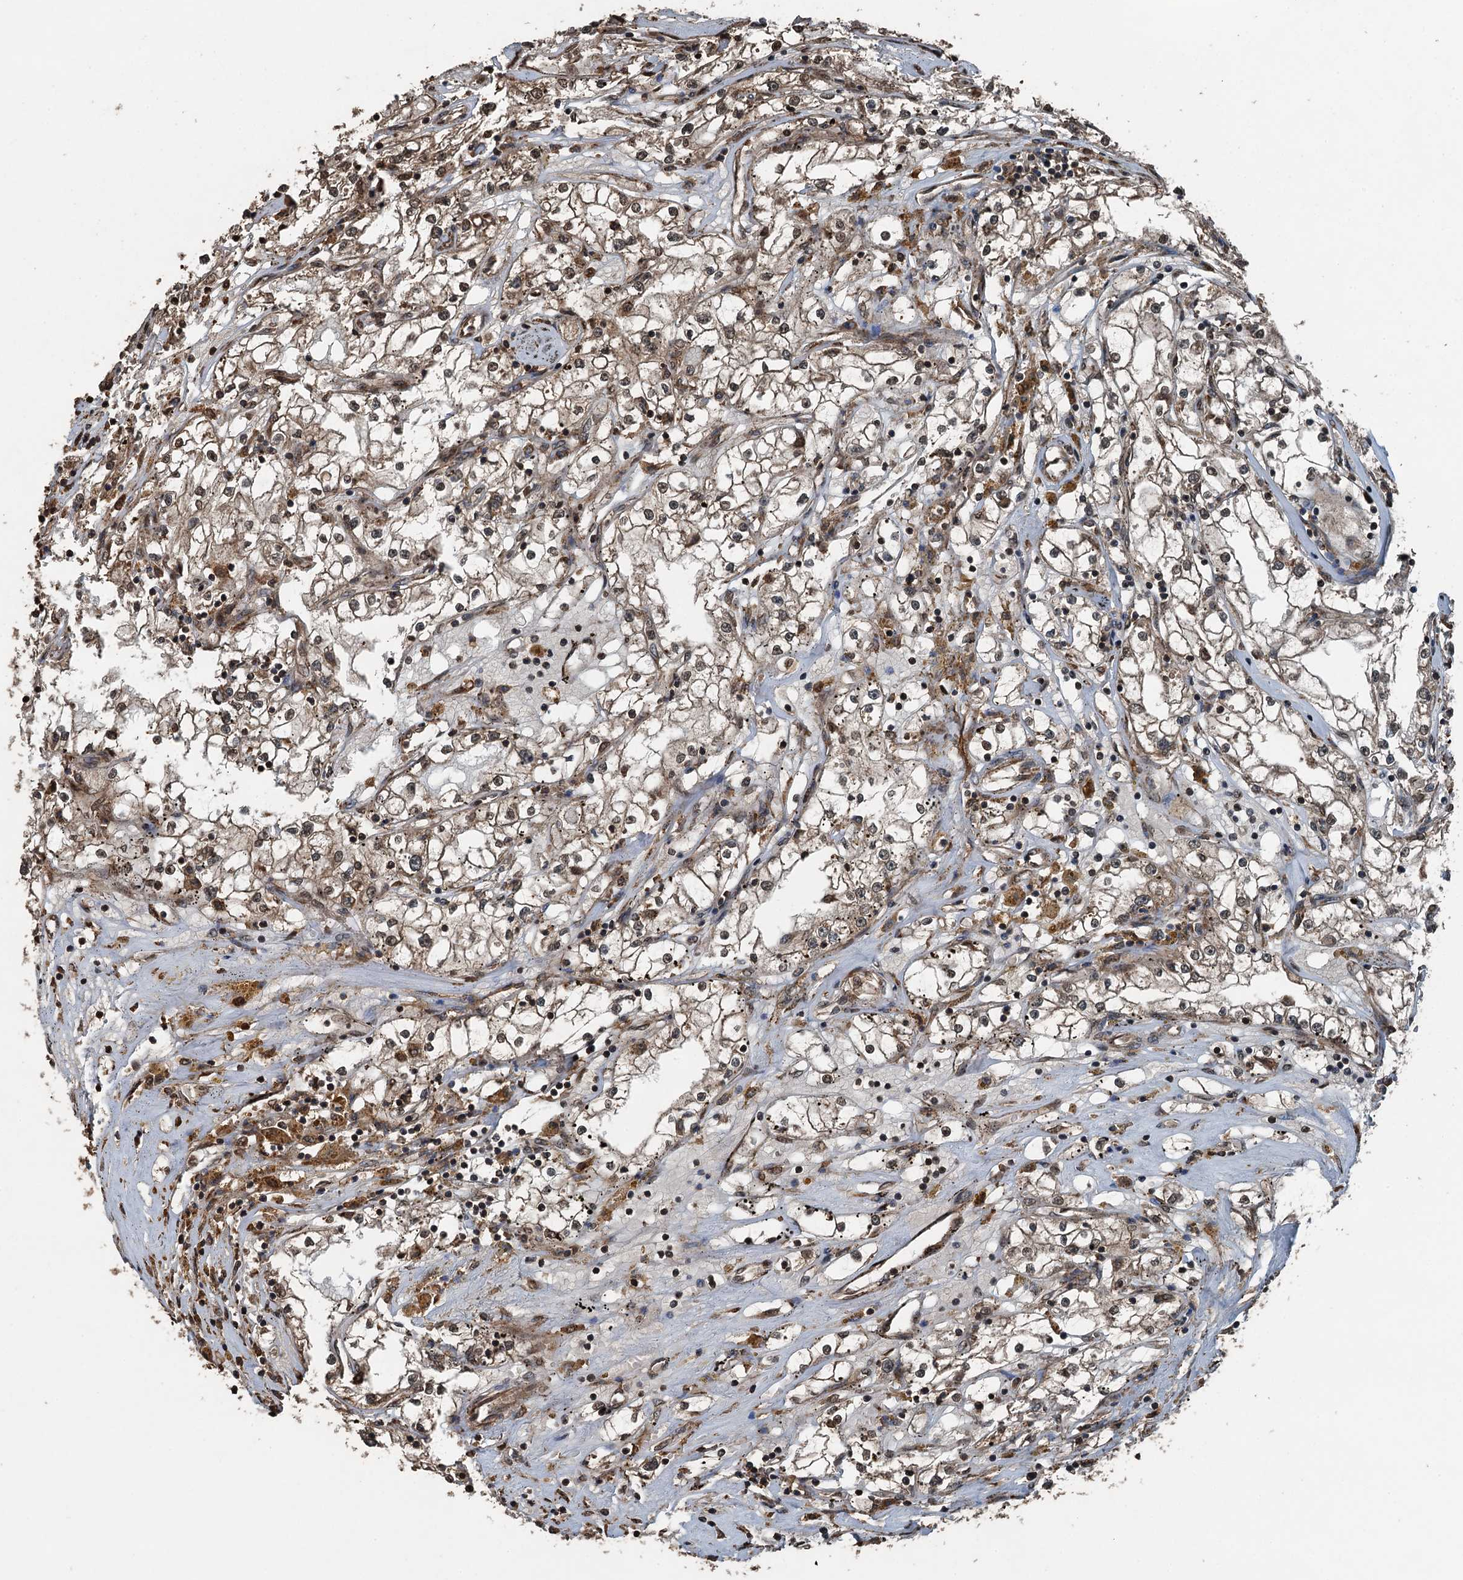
{"staining": {"intensity": "moderate", "quantity": ">75%", "location": "cytoplasmic/membranous,nuclear"}, "tissue": "renal cancer", "cell_type": "Tumor cells", "image_type": "cancer", "snomed": [{"axis": "morphology", "description": "Adenocarcinoma, NOS"}, {"axis": "topography", "description": "Kidney"}], "caption": "A photomicrograph showing moderate cytoplasmic/membranous and nuclear positivity in about >75% of tumor cells in renal cancer (adenocarcinoma), as visualized by brown immunohistochemical staining.", "gene": "TCTN1", "patient": {"sex": "male", "age": 56}}